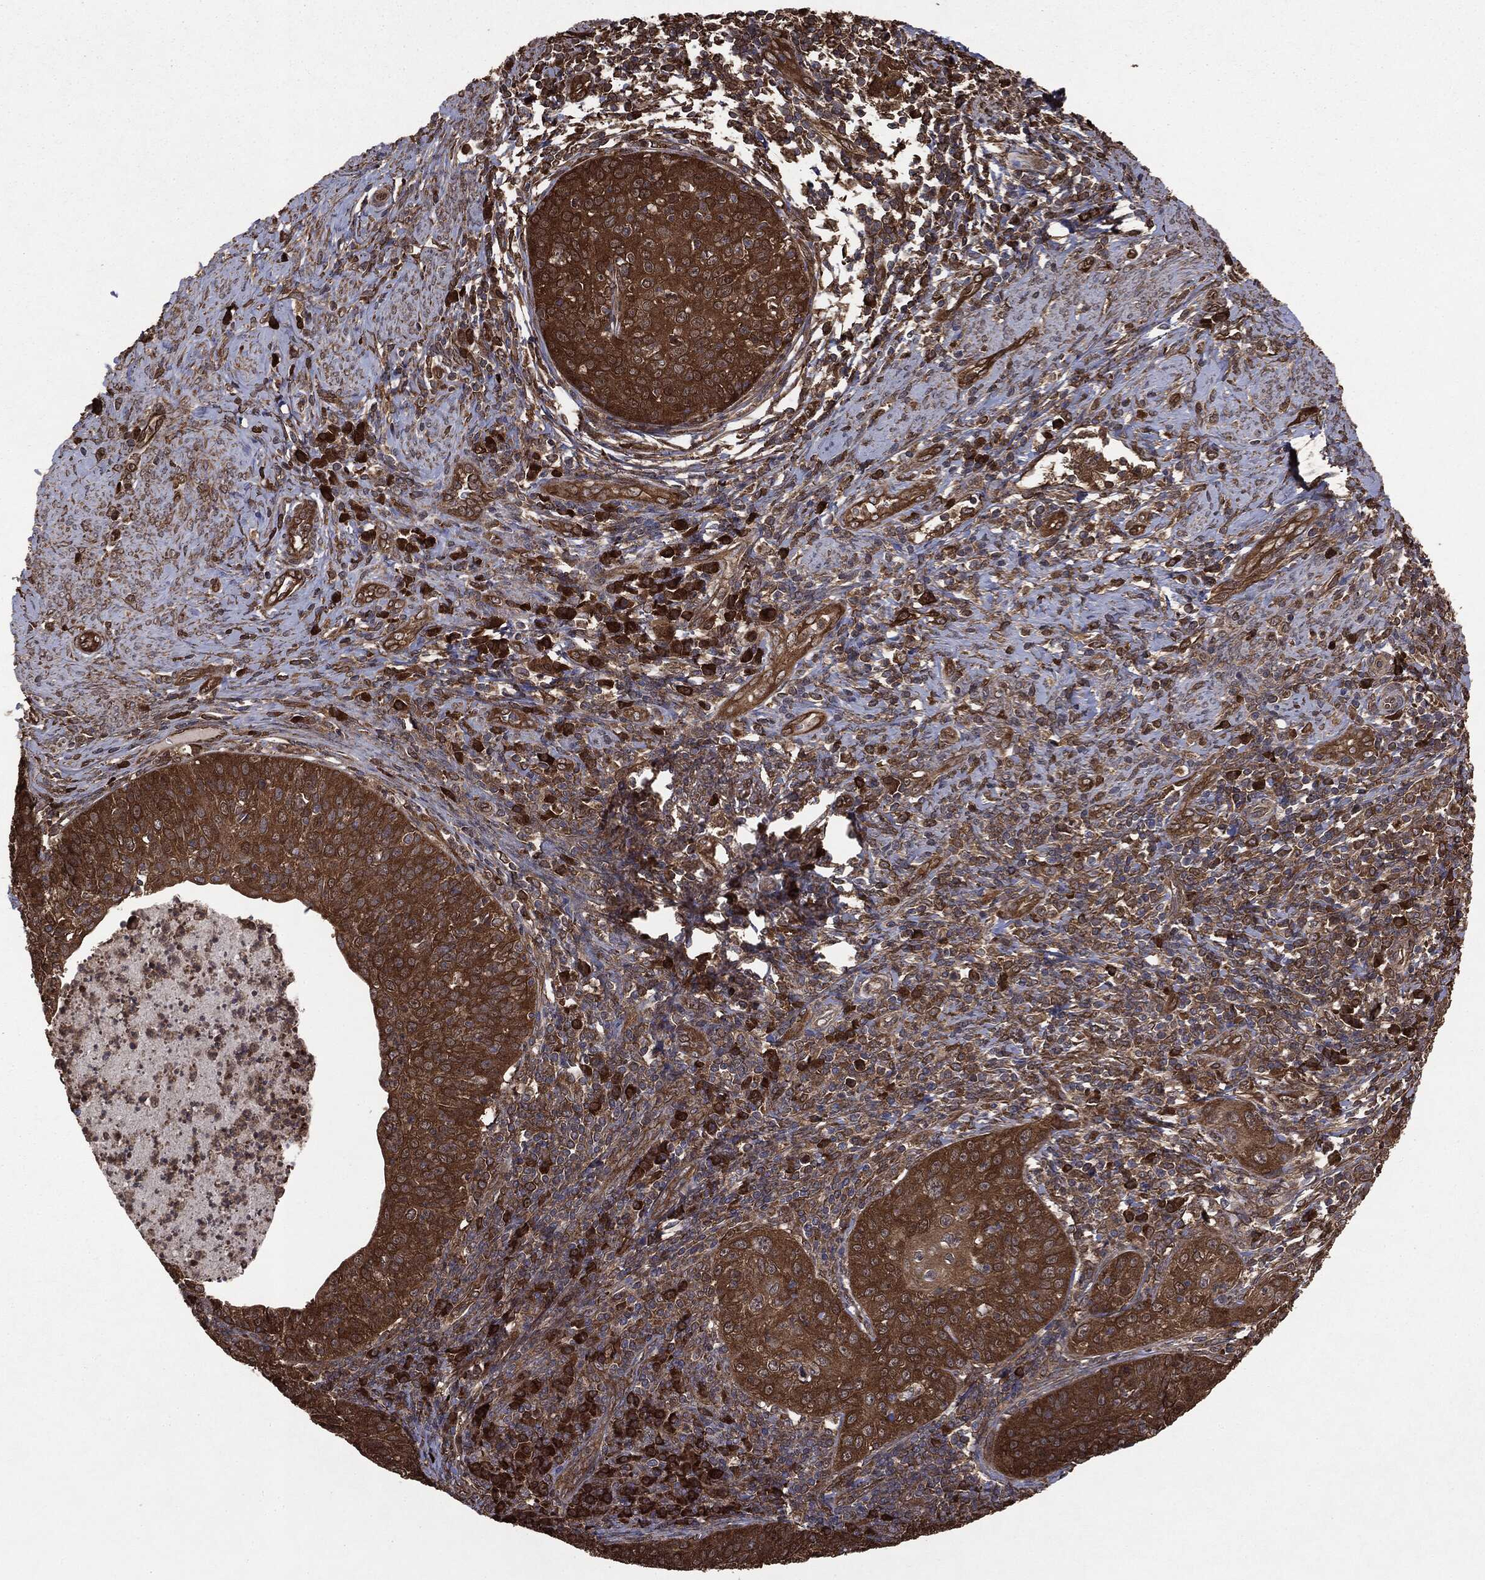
{"staining": {"intensity": "strong", "quantity": ">75%", "location": "cytoplasmic/membranous"}, "tissue": "cervical cancer", "cell_type": "Tumor cells", "image_type": "cancer", "snomed": [{"axis": "morphology", "description": "Squamous cell carcinoma, NOS"}, {"axis": "topography", "description": "Cervix"}], "caption": "Immunohistochemical staining of human squamous cell carcinoma (cervical) demonstrates strong cytoplasmic/membranous protein staining in approximately >75% of tumor cells. Immunohistochemistry (ihc) stains the protein of interest in brown and the nuclei are stained blue.", "gene": "NME1", "patient": {"sex": "female", "age": 30}}